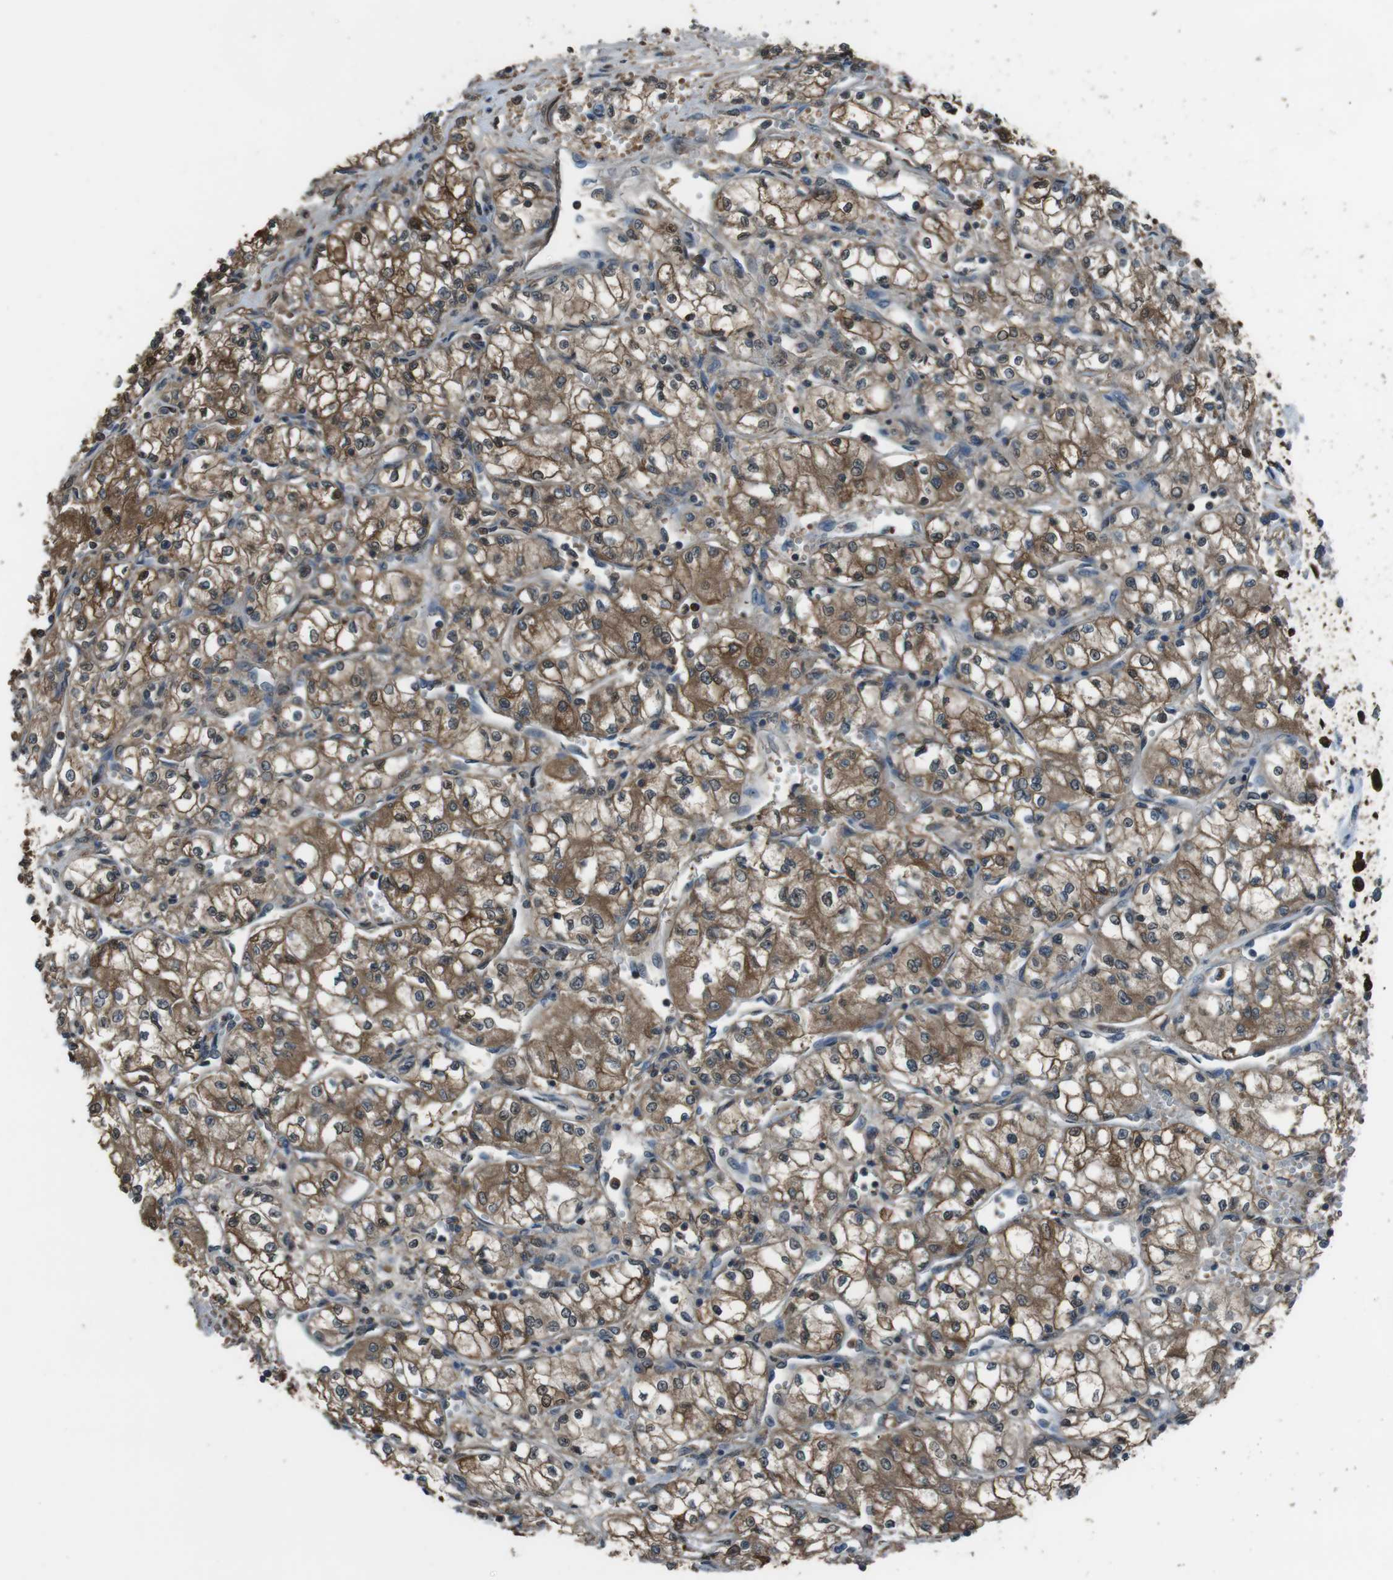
{"staining": {"intensity": "moderate", "quantity": ">75%", "location": "cytoplasmic/membranous"}, "tissue": "renal cancer", "cell_type": "Tumor cells", "image_type": "cancer", "snomed": [{"axis": "morphology", "description": "Normal tissue, NOS"}, {"axis": "morphology", "description": "Adenocarcinoma, NOS"}, {"axis": "topography", "description": "Kidney"}], "caption": "High-power microscopy captured an IHC histopathology image of adenocarcinoma (renal), revealing moderate cytoplasmic/membranous staining in about >75% of tumor cells.", "gene": "TWSG1", "patient": {"sex": "male", "age": 59}}